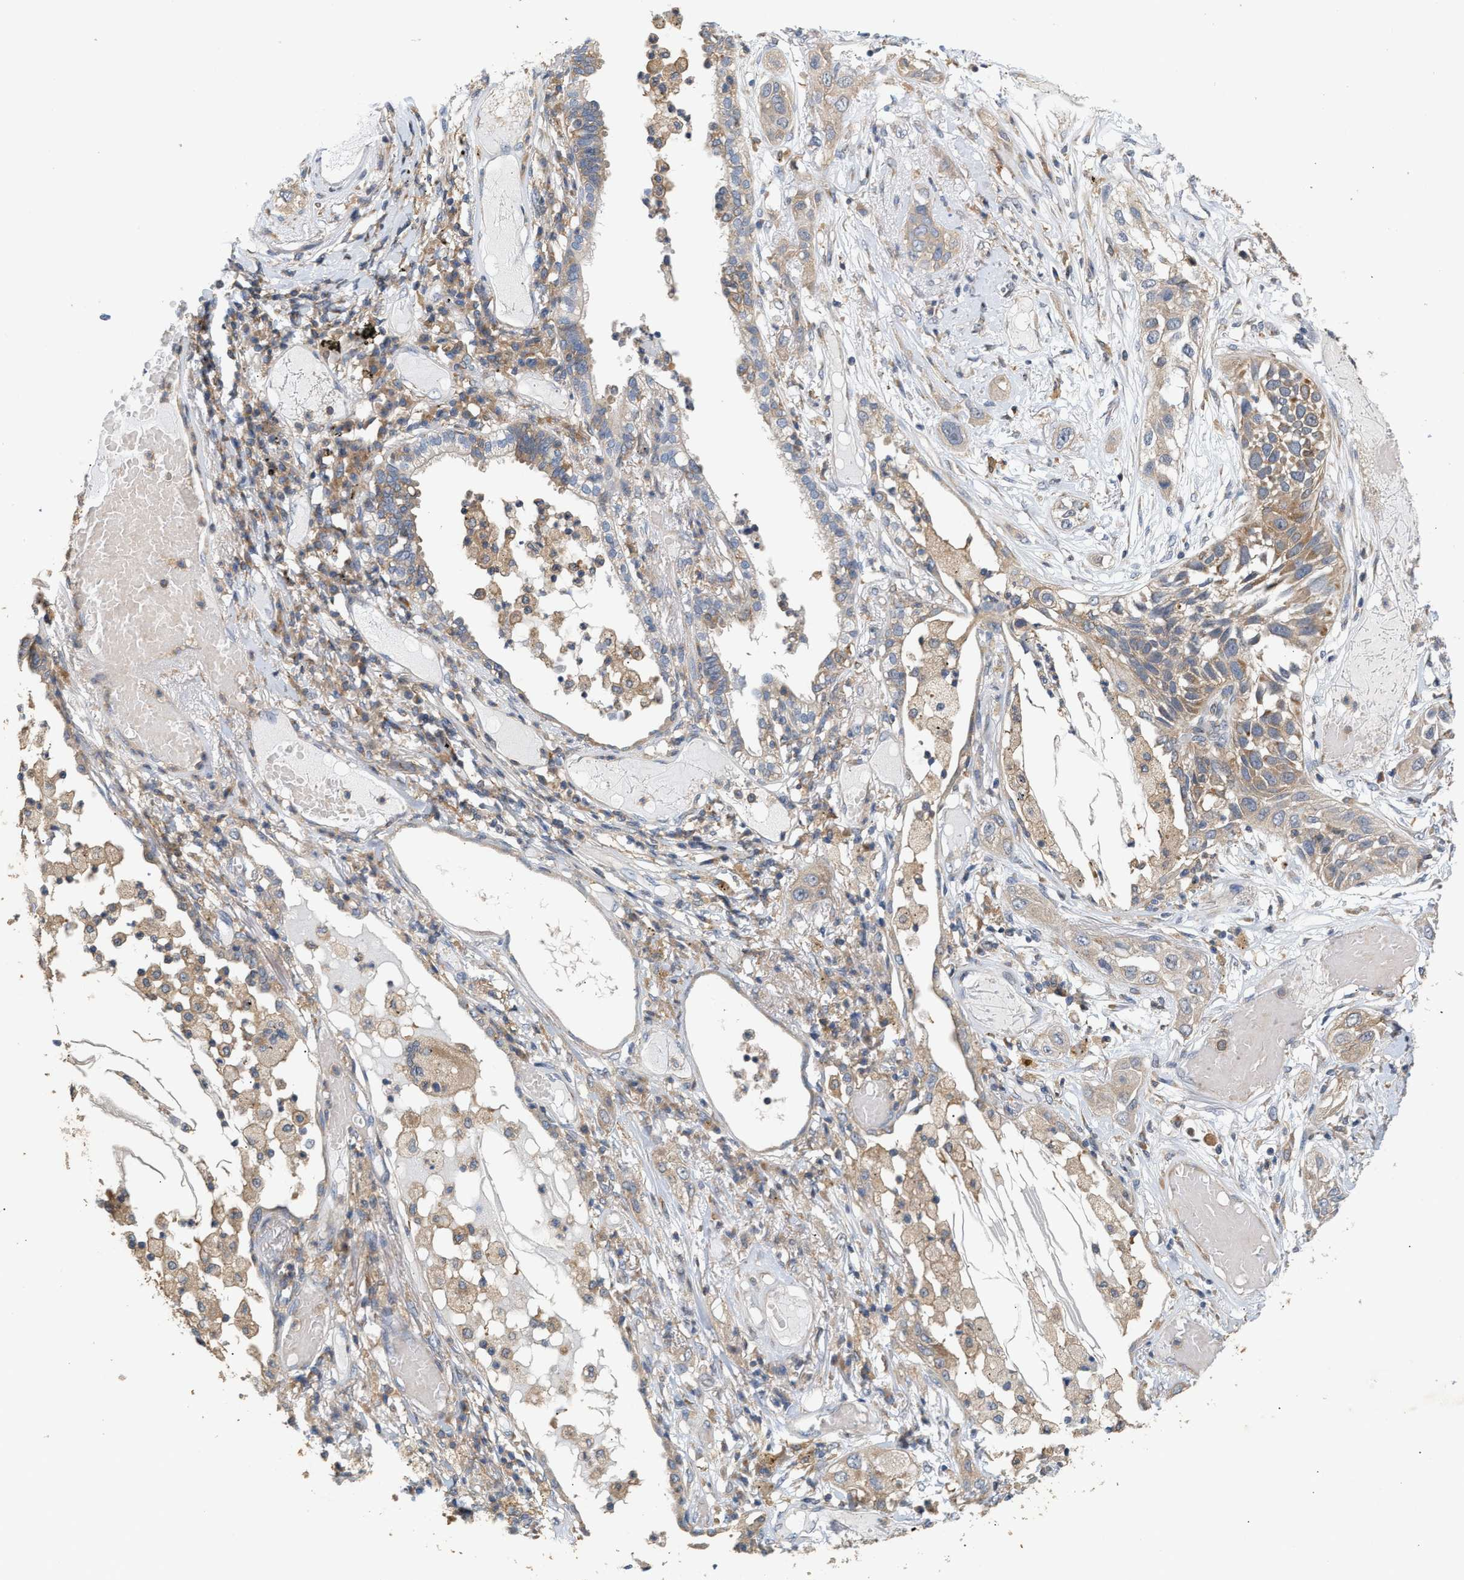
{"staining": {"intensity": "weak", "quantity": ">75%", "location": "cytoplasmic/membranous"}, "tissue": "lung cancer", "cell_type": "Tumor cells", "image_type": "cancer", "snomed": [{"axis": "morphology", "description": "Squamous cell carcinoma, NOS"}, {"axis": "topography", "description": "Lung"}], "caption": "Immunohistochemical staining of lung cancer reveals weak cytoplasmic/membranous protein staining in approximately >75% of tumor cells.", "gene": "DBNL", "patient": {"sex": "male", "age": 71}}